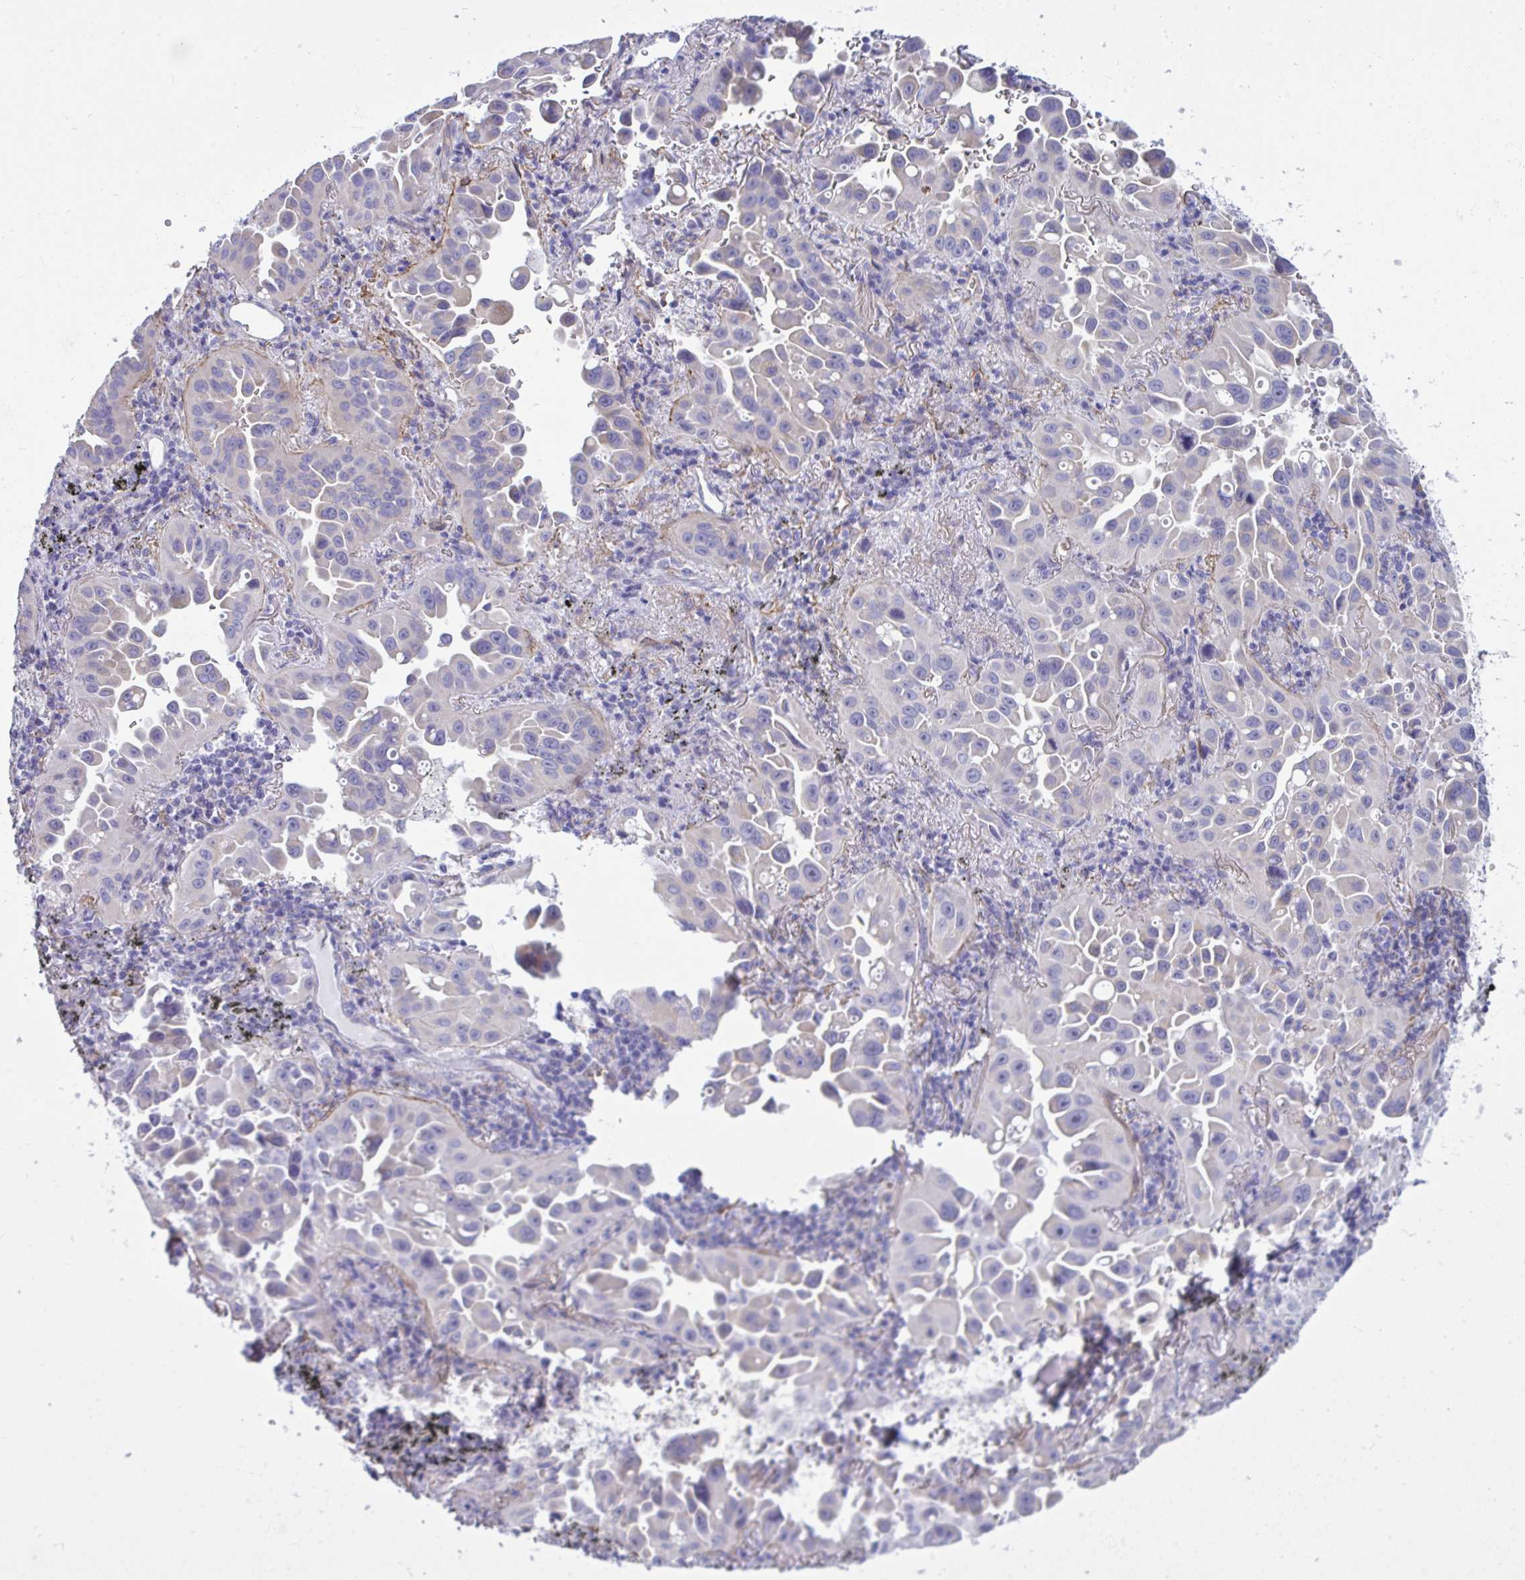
{"staining": {"intensity": "negative", "quantity": "none", "location": "none"}, "tissue": "lung cancer", "cell_type": "Tumor cells", "image_type": "cancer", "snomed": [{"axis": "morphology", "description": "Adenocarcinoma, NOS"}, {"axis": "topography", "description": "Lung"}], "caption": "A high-resolution histopathology image shows immunohistochemistry (IHC) staining of adenocarcinoma (lung), which shows no significant expression in tumor cells. Brightfield microscopy of IHC stained with DAB (brown) and hematoxylin (blue), captured at high magnification.", "gene": "MYH10", "patient": {"sex": "male", "age": 68}}